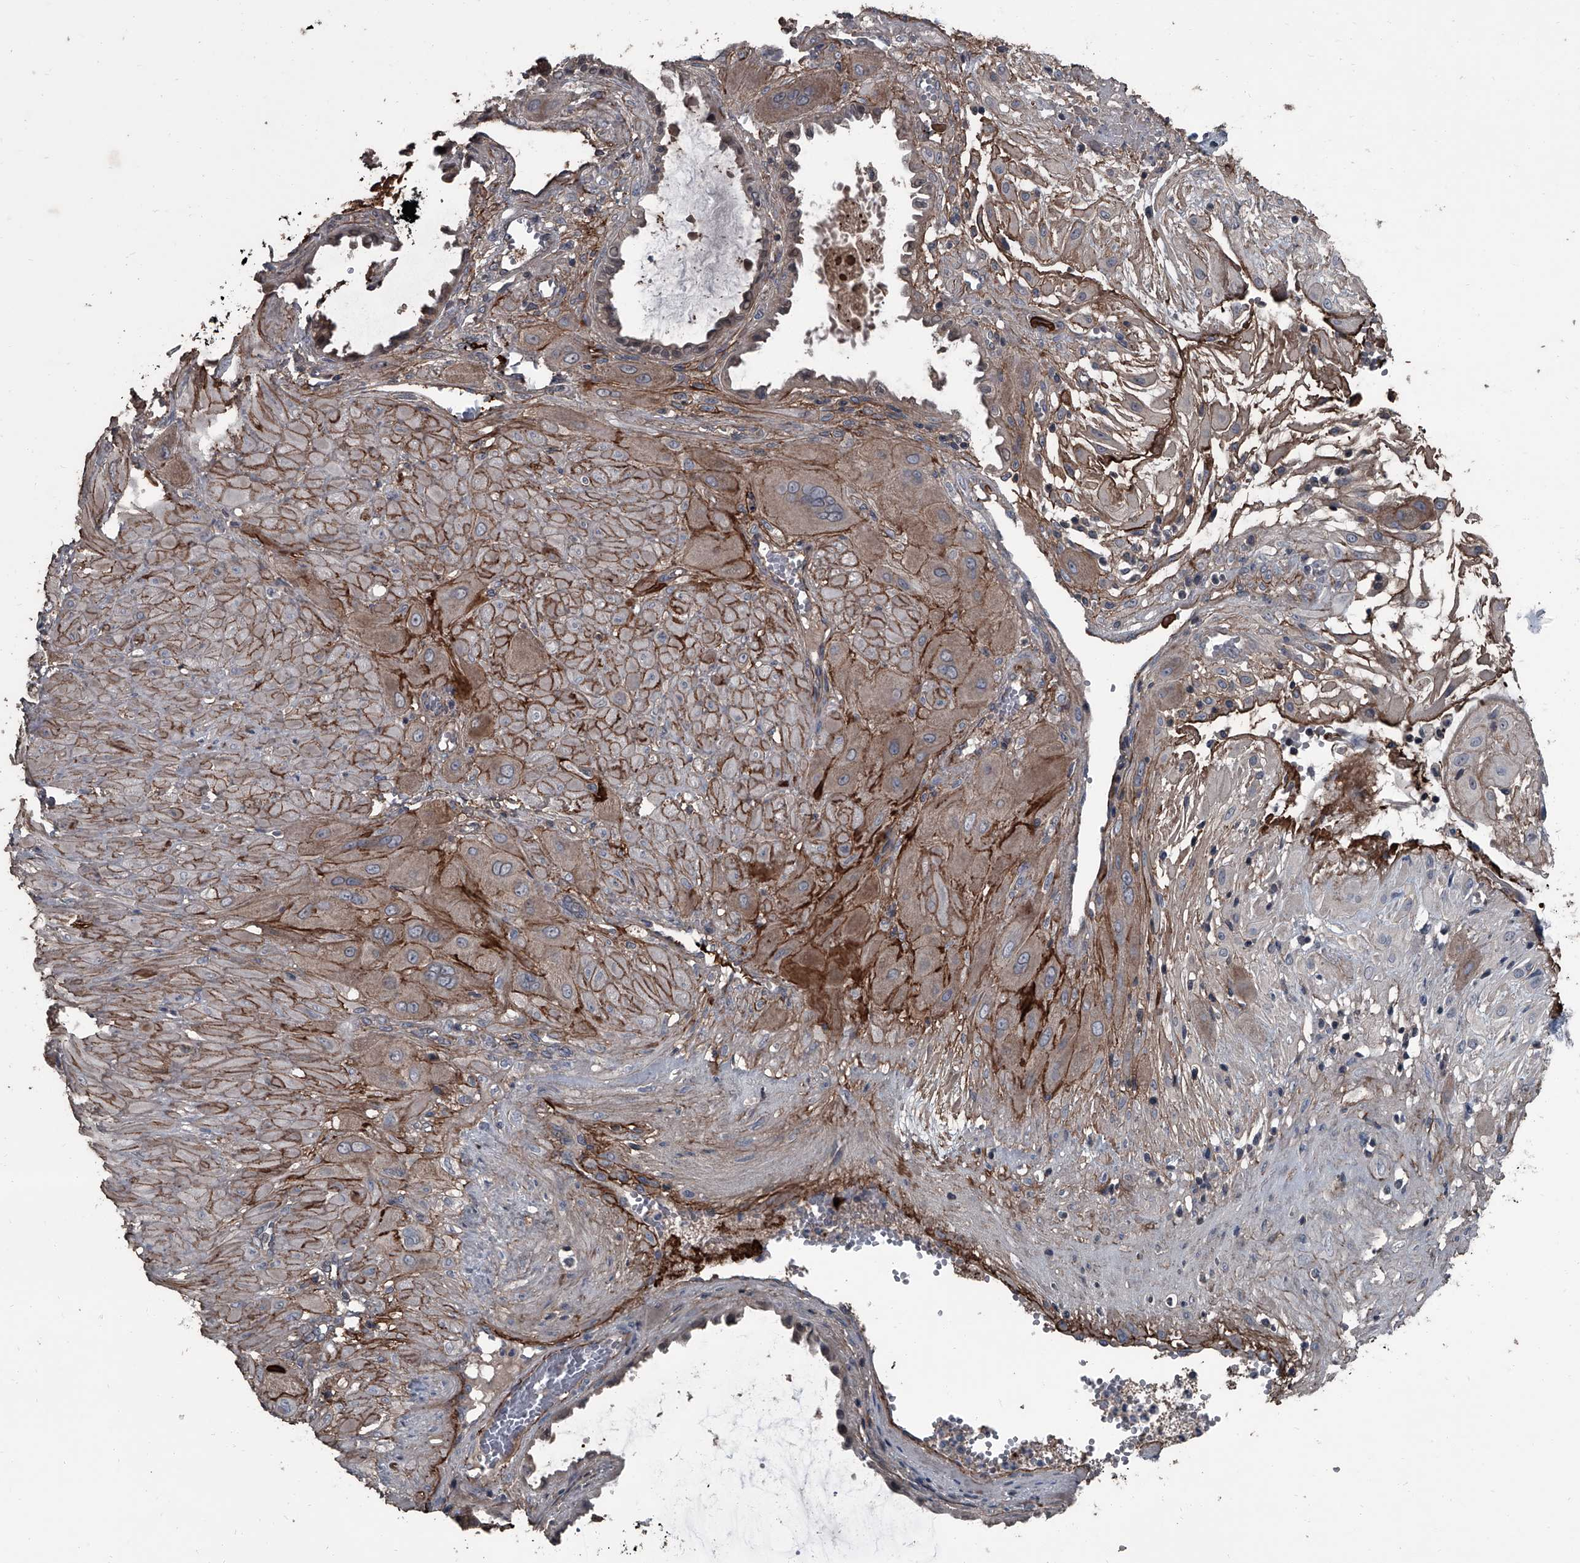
{"staining": {"intensity": "moderate", "quantity": "25%-75%", "location": "cytoplasmic/membranous"}, "tissue": "cervical cancer", "cell_type": "Tumor cells", "image_type": "cancer", "snomed": [{"axis": "morphology", "description": "Squamous cell carcinoma, NOS"}, {"axis": "topography", "description": "Cervix"}], "caption": "The micrograph shows a brown stain indicating the presence of a protein in the cytoplasmic/membranous of tumor cells in cervical cancer (squamous cell carcinoma).", "gene": "OARD1", "patient": {"sex": "female", "age": 34}}